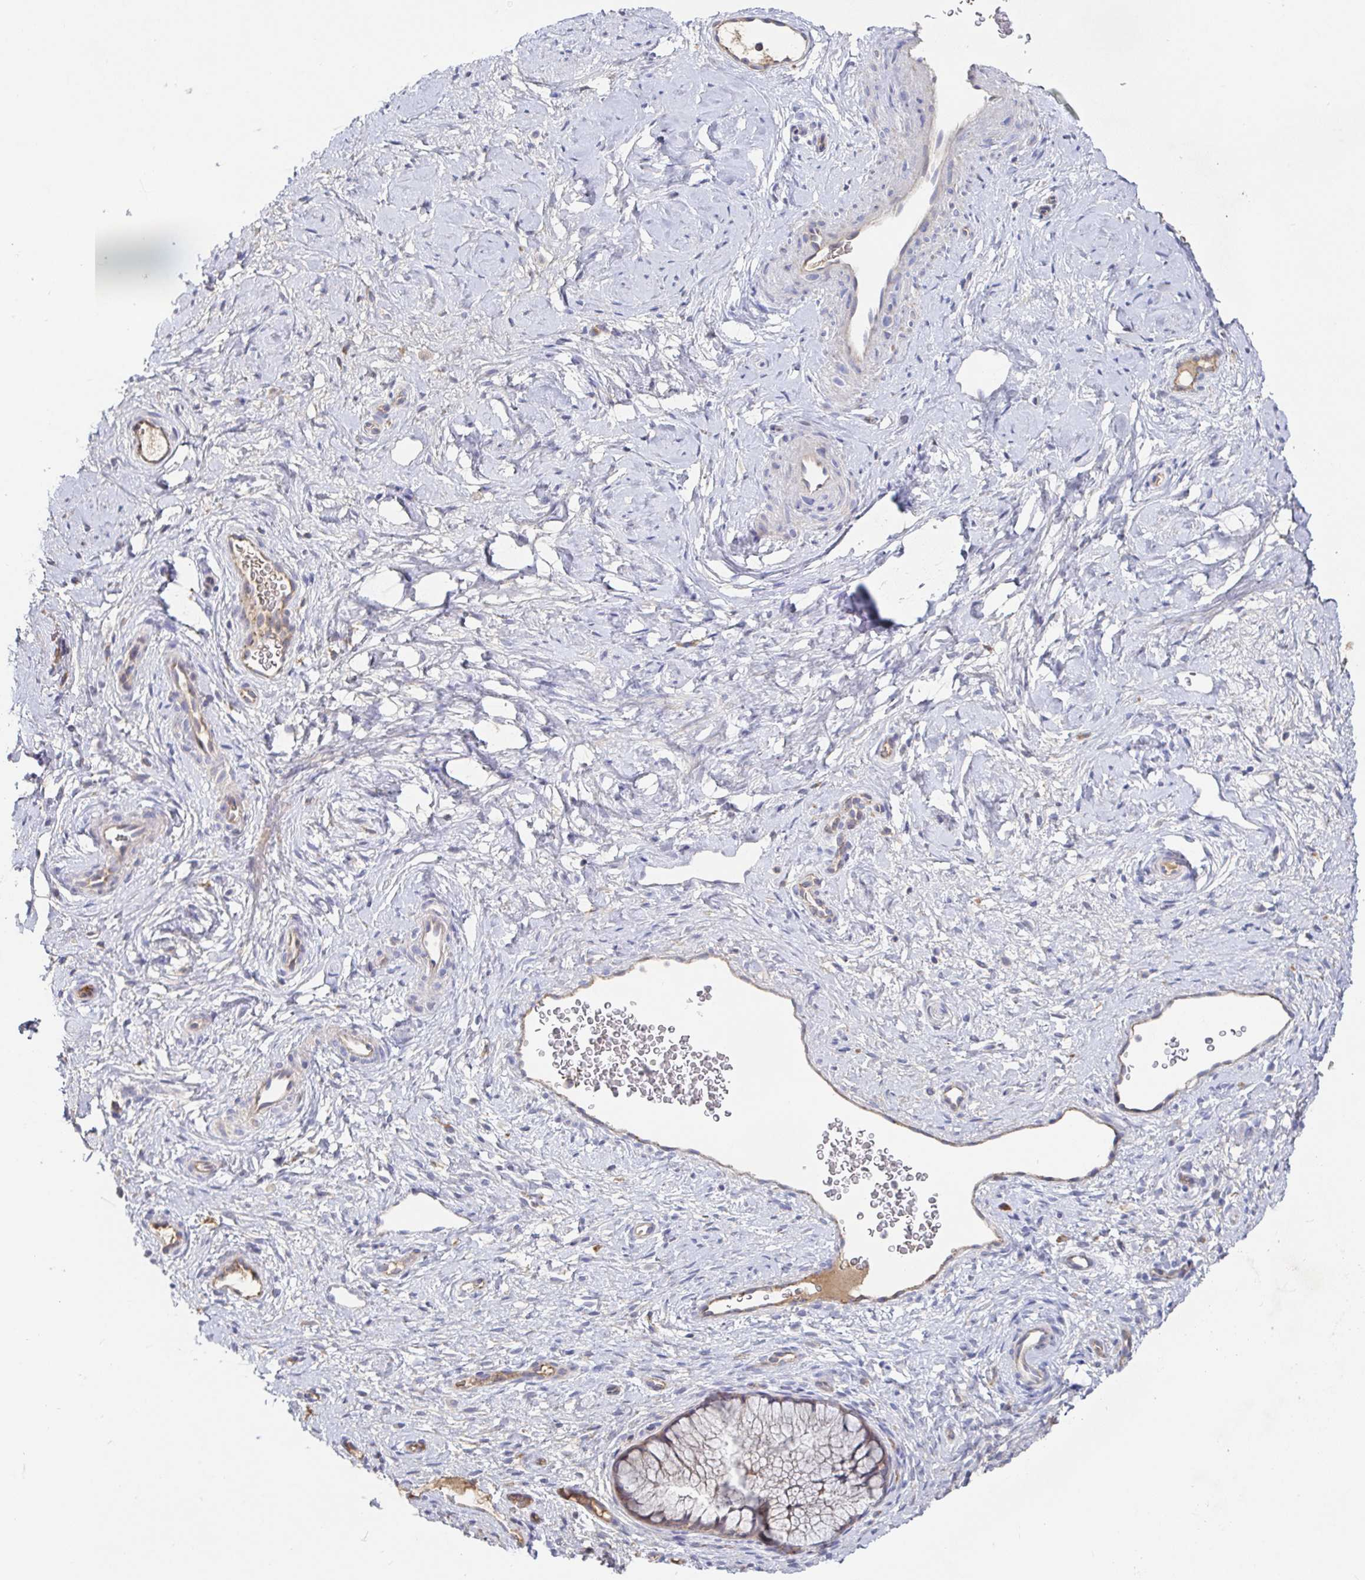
{"staining": {"intensity": "weak", "quantity": "25%-75%", "location": "cytoplasmic/membranous"}, "tissue": "cervix", "cell_type": "Glandular cells", "image_type": "normal", "snomed": [{"axis": "morphology", "description": "Normal tissue, NOS"}, {"axis": "topography", "description": "Cervix"}], "caption": "This is a photomicrograph of IHC staining of unremarkable cervix, which shows weak positivity in the cytoplasmic/membranous of glandular cells.", "gene": "IRAK2", "patient": {"sex": "female", "age": 34}}